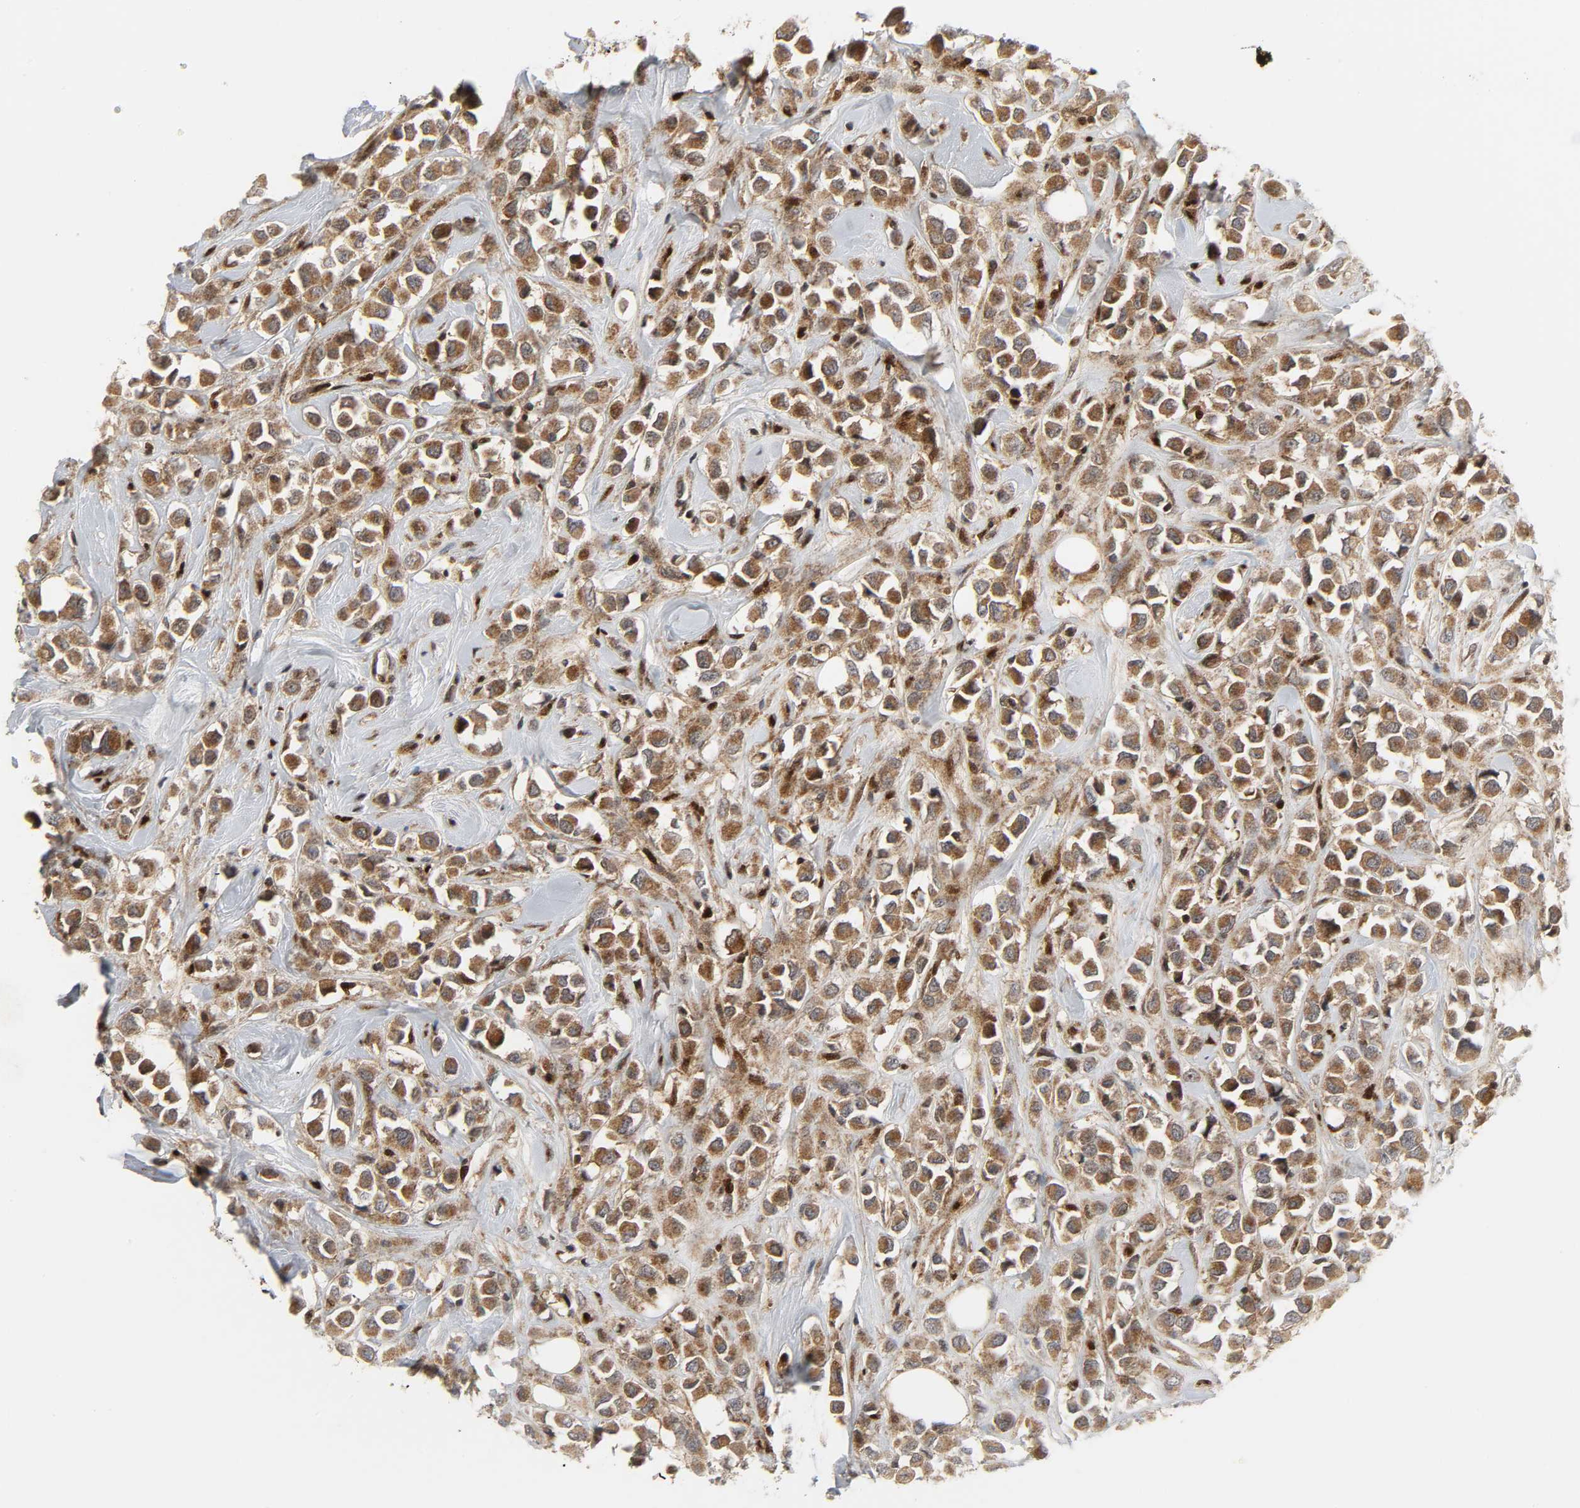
{"staining": {"intensity": "moderate", "quantity": ">75%", "location": "cytoplasmic/membranous"}, "tissue": "breast cancer", "cell_type": "Tumor cells", "image_type": "cancer", "snomed": [{"axis": "morphology", "description": "Duct carcinoma"}, {"axis": "topography", "description": "Breast"}], "caption": "Breast cancer (invasive ductal carcinoma) stained with IHC demonstrates moderate cytoplasmic/membranous expression in about >75% of tumor cells. The staining was performed using DAB to visualize the protein expression in brown, while the nuclei were stained in blue with hematoxylin (Magnification: 20x).", "gene": "CHUK", "patient": {"sex": "female", "age": 61}}